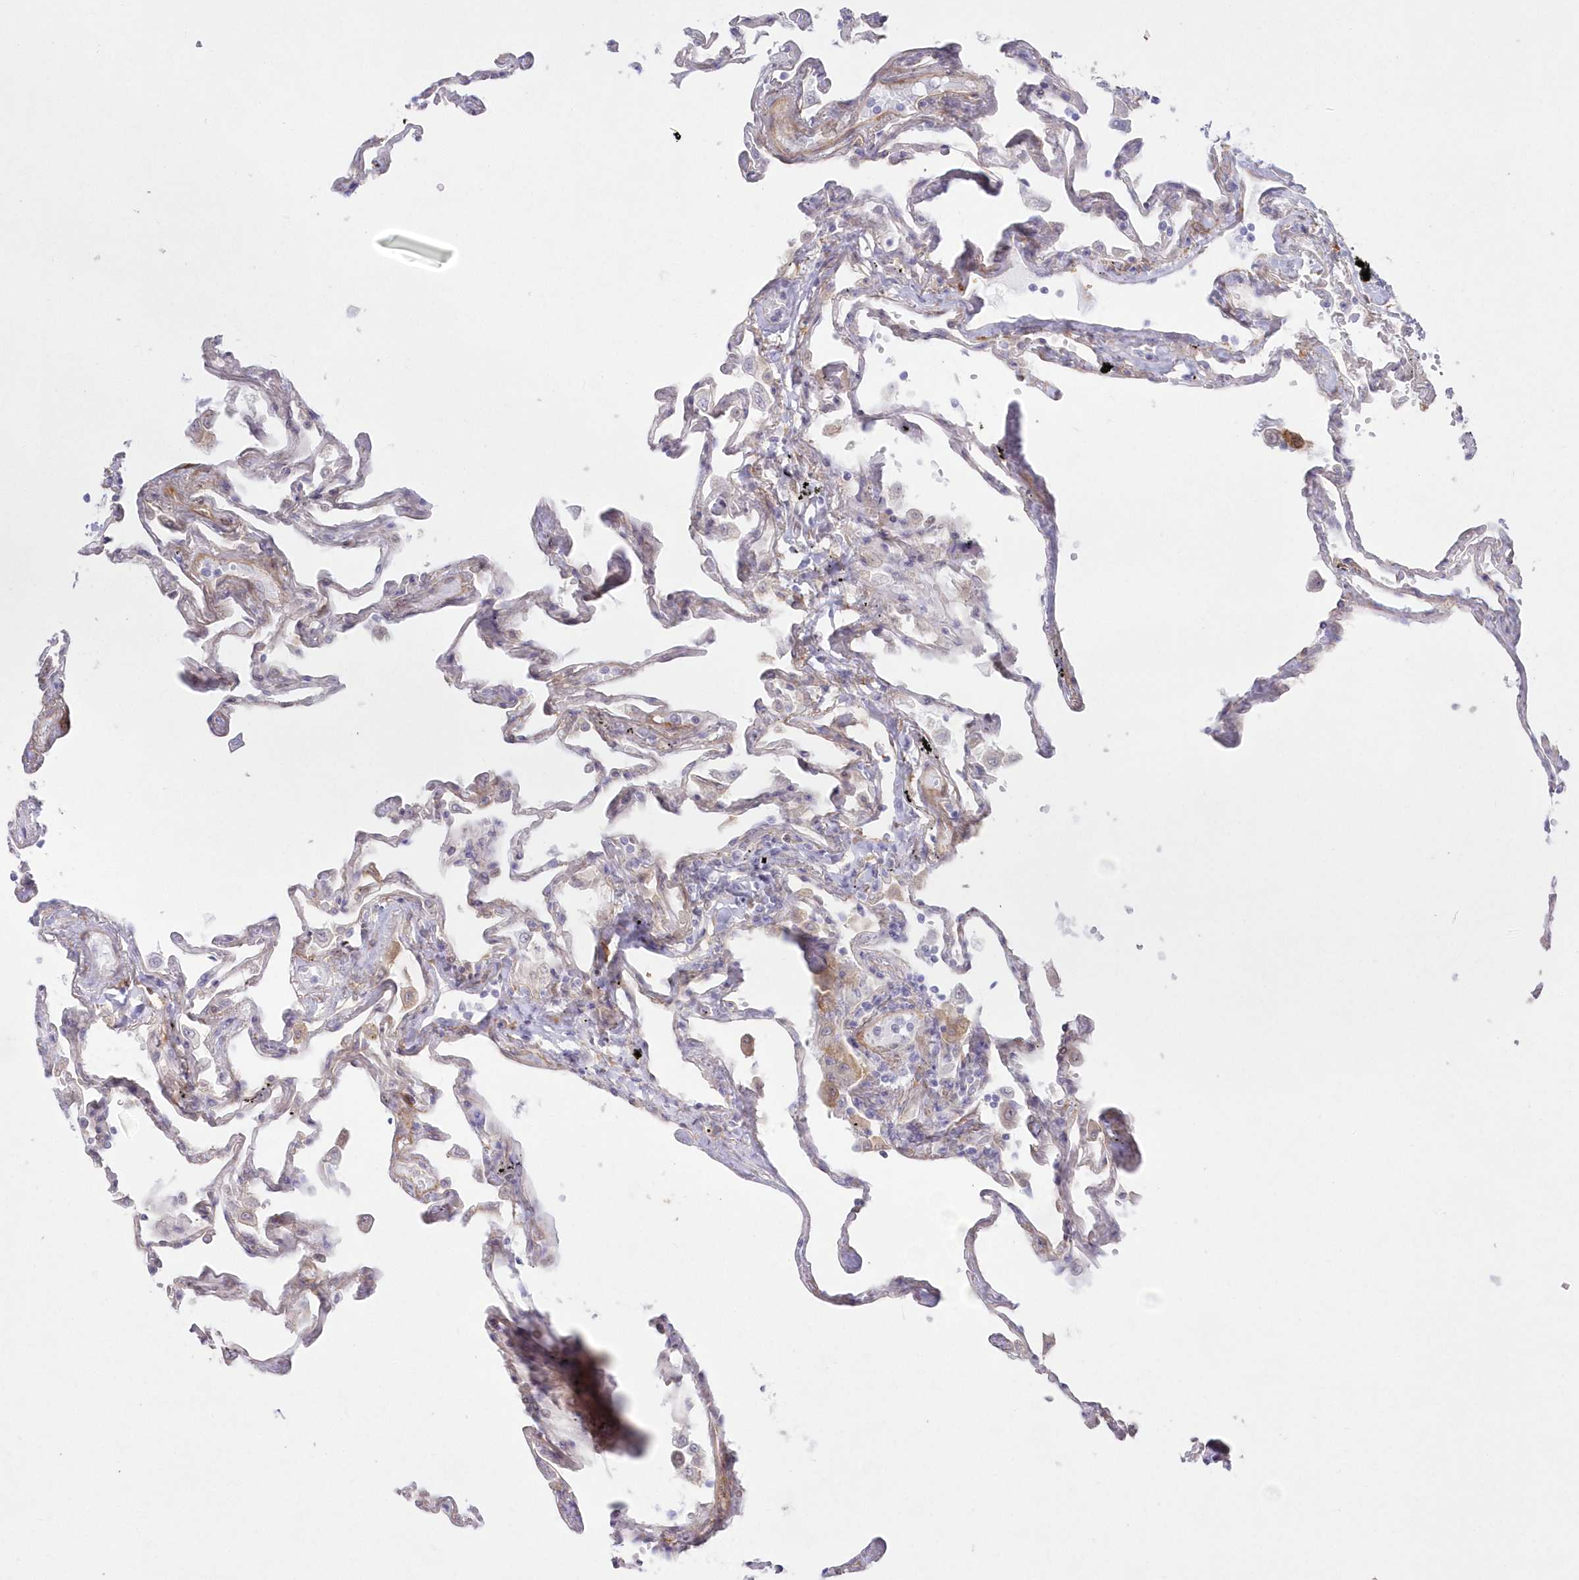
{"staining": {"intensity": "weak", "quantity": "25%-75%", "location": "cytoplasmic/membranous"}, "tissue": "lung", "cell_type": "Alveolar cells", "image_type": "normal", "snomed": [{"axis": "morphology", "description": "Normal tissue, NOS"}, {"axis": "topography", "description": "Lung"}], "caption": "Immunohistochemical staining of normal human lung reveals low levels of weak cytoplasmic/membranous staining in about 25%-75% of alveolar cells. The staining is performed using DAB brown chromogen to label protein expression. The nuclei are counter-stained blue using hematoxylin.", "gene": "SH3PXD2B", "patient": {"sex": "female", "age": 67}}